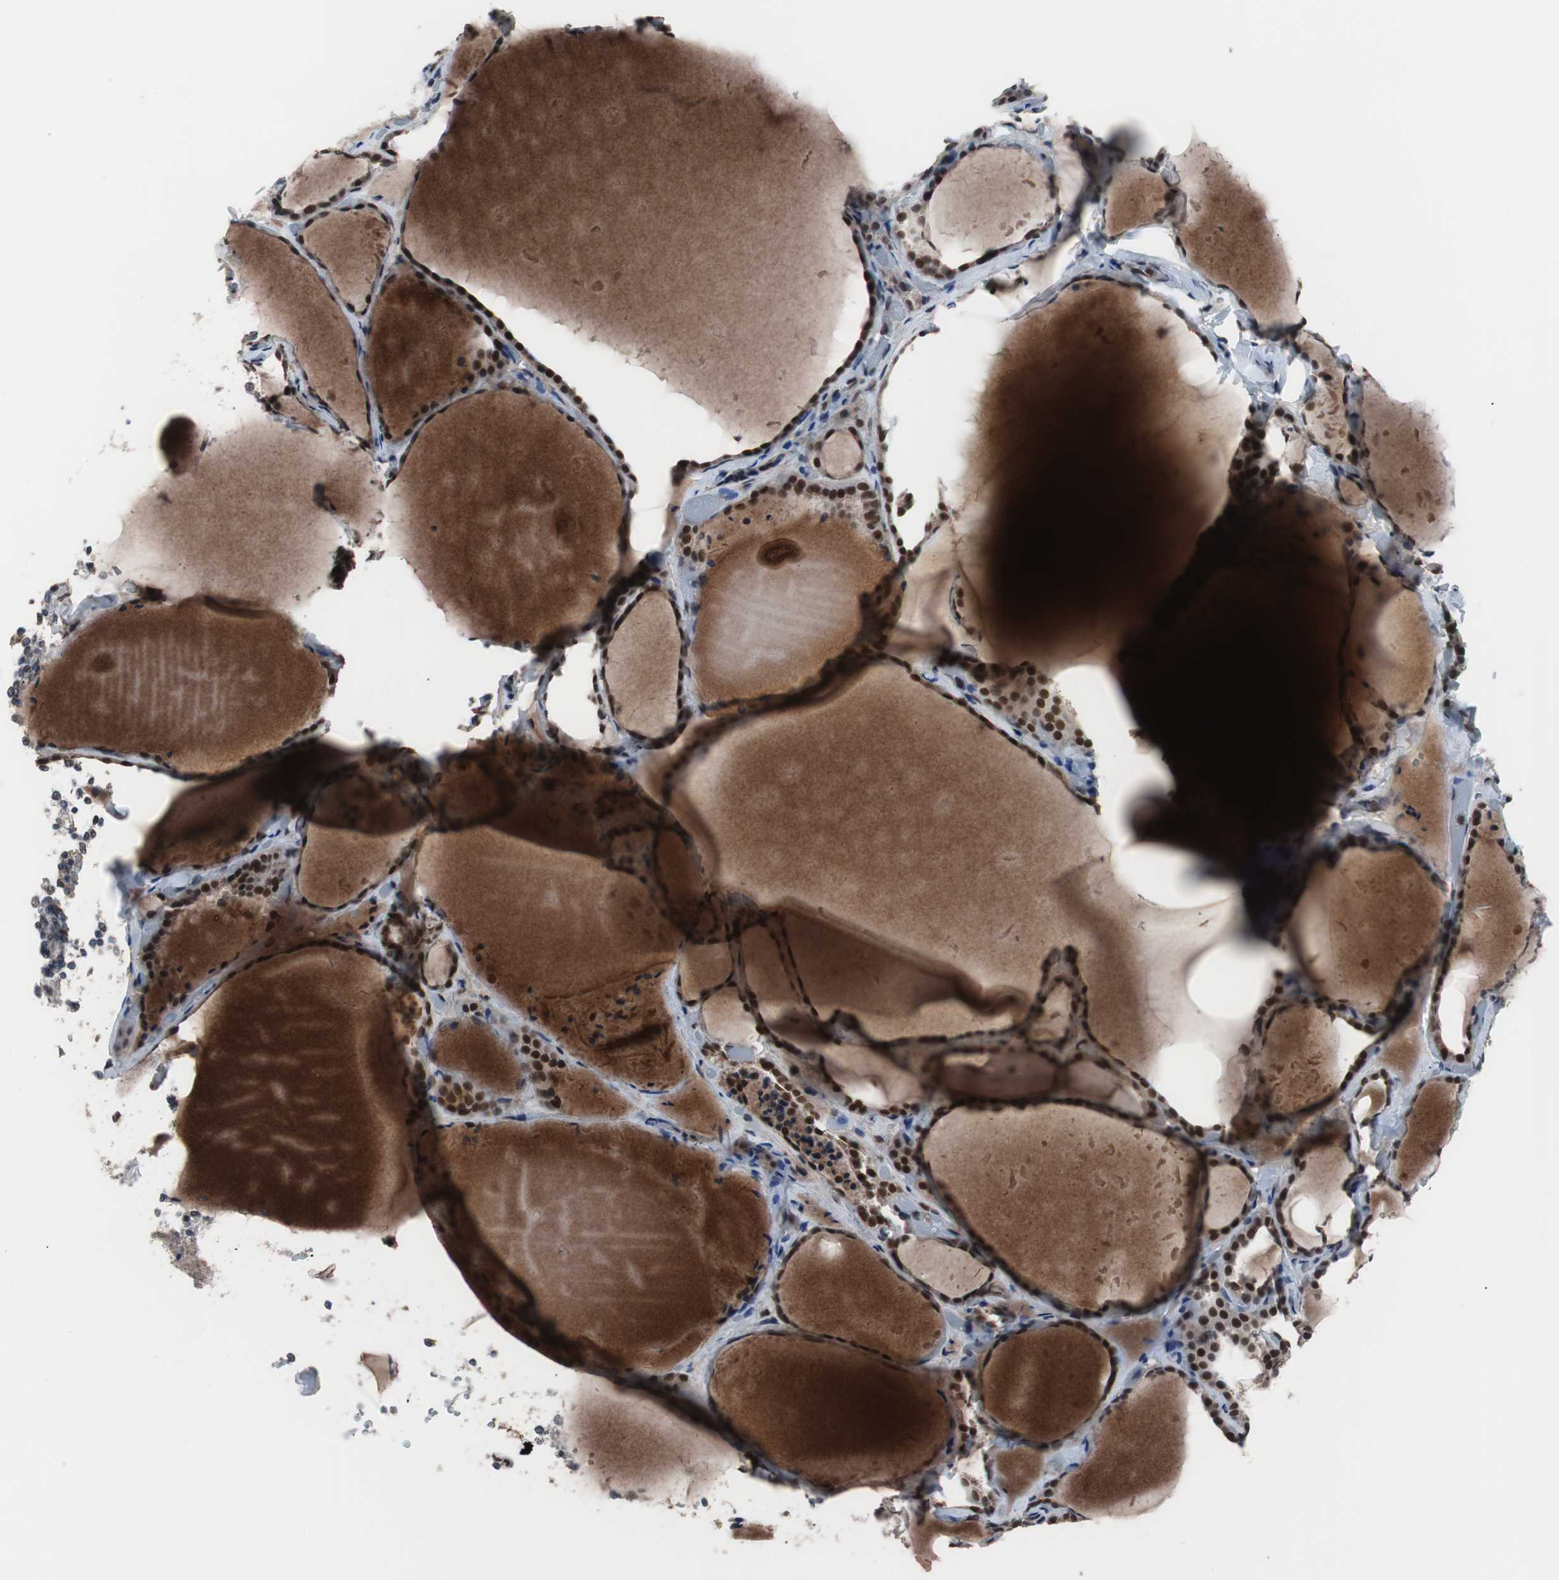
{"staining": {"intensity": "strong", "quantity": ">75%", "location": "cytoplasmic/membranous,nuclear"}, "tissue": "thyroid gland", "cell_type": "Glandular cells", "image_type": "normal", "snomed": [{"axis": "morphology", "description": "Normal tissue, NOS"}, {"axis": "topography", "description": "Thyroid gland"}], "caption": "Thyroid gland was stained to show a protein in brown. There is high levels of strong cytoplasmic/membranous,nuclear expression in about >75% of glandular cells. (brown staining indicates protein expression, while blue staining denotes nuclei).", "gene": "GTF2F2", "patient": {"sex": "female", "age": 22}}